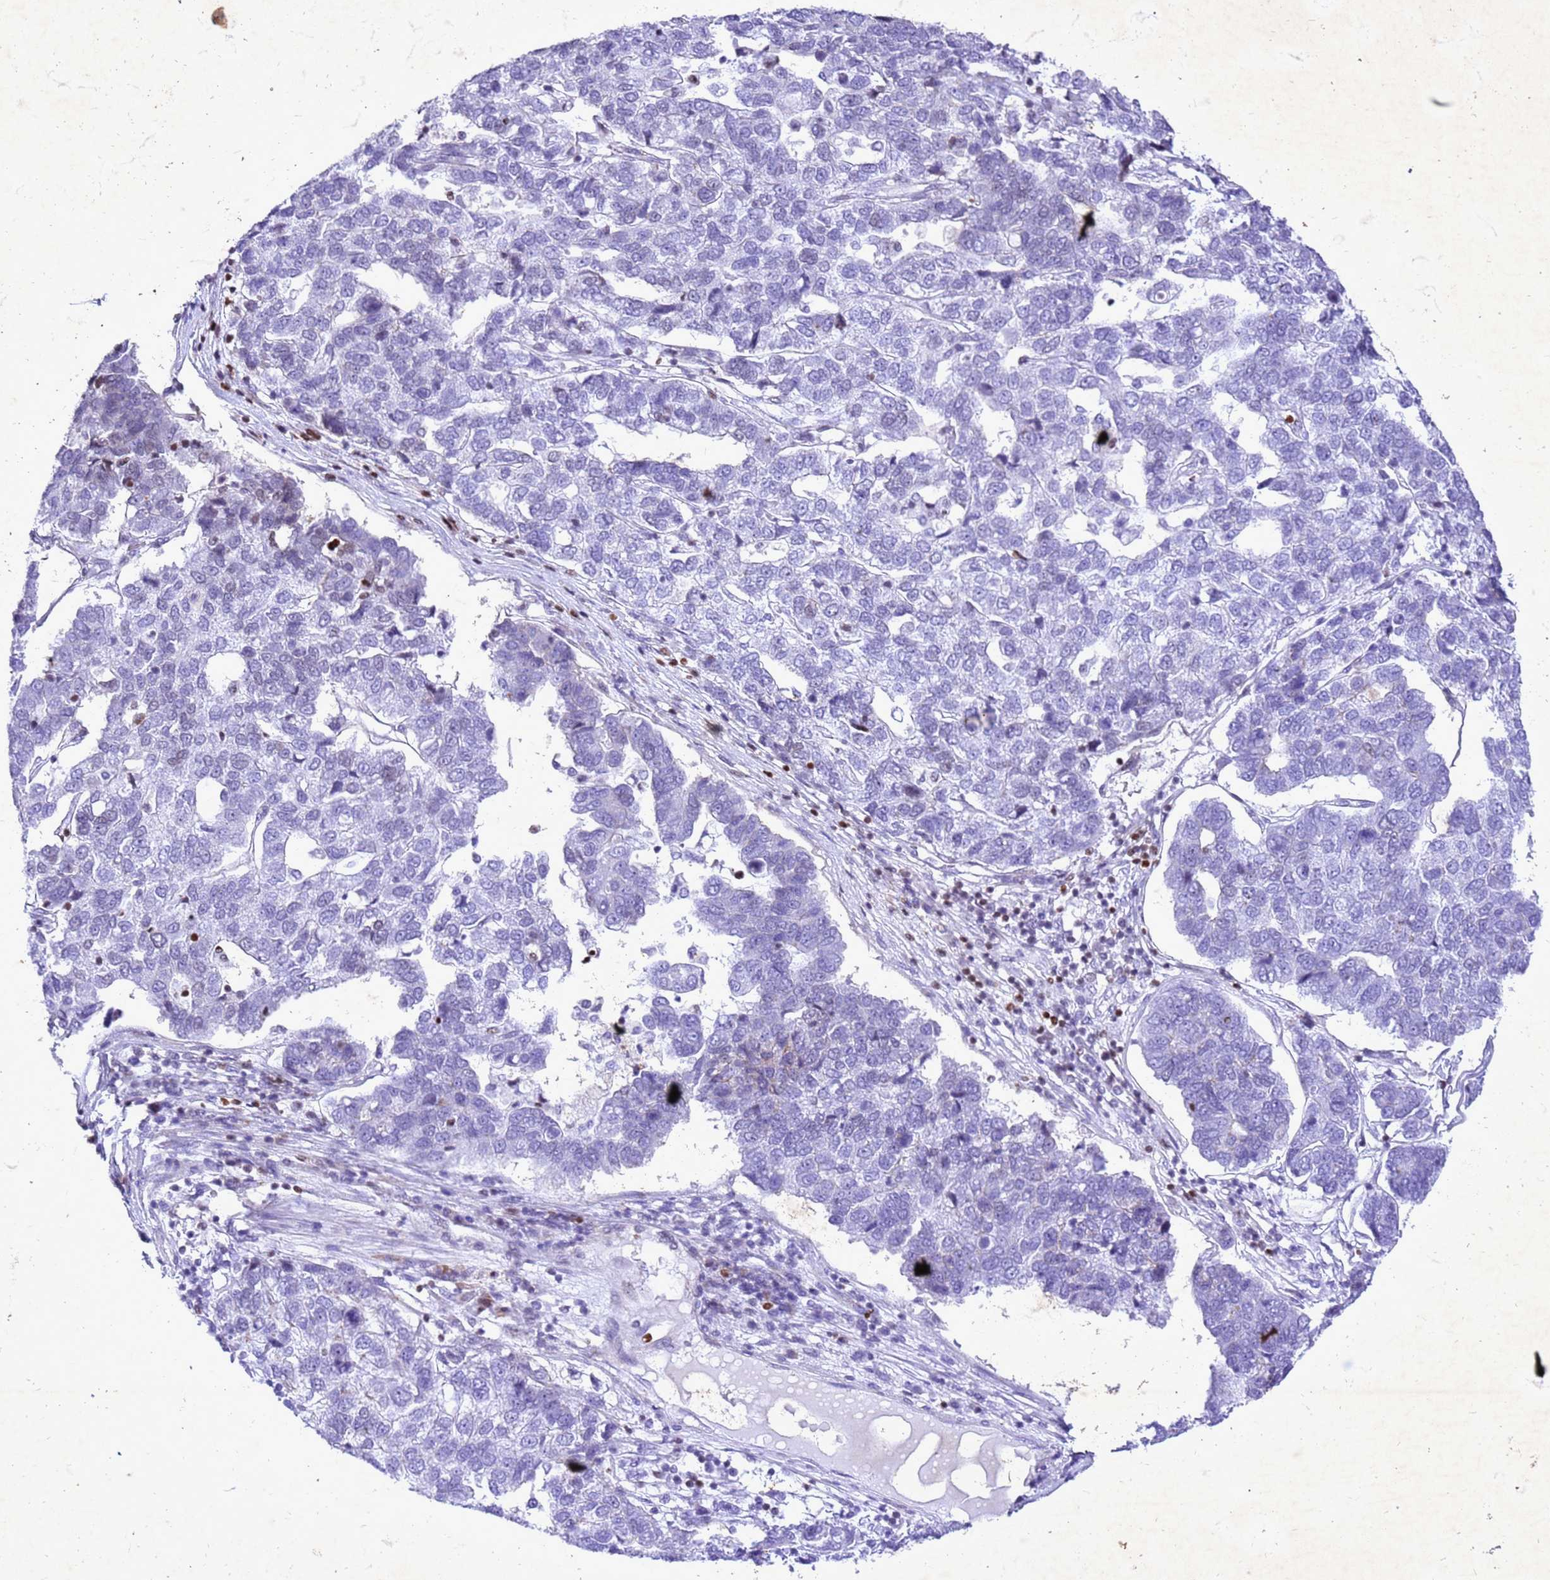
{"staining": {"intensity": "moderate", "quantity": "<25%", "location": "nuclear"}, "tissue": "pancreatic cancer", "cell_type": "Tumor cells", "image_type": "cancer", "snomed": [{"axis": "morphology", "description": "Adenocarcinoma, NOS"}, {"axis": "topography", "description": "Pancreas"}], "caption": "Adenocarcinoma (pancreatic) was stained to show a protein in brown. There is low levels of moderate nuclear staining in approximately <25% of tumor cells.", "gene": "COPS9", "patient": {"sex": "female", "age": 61}}